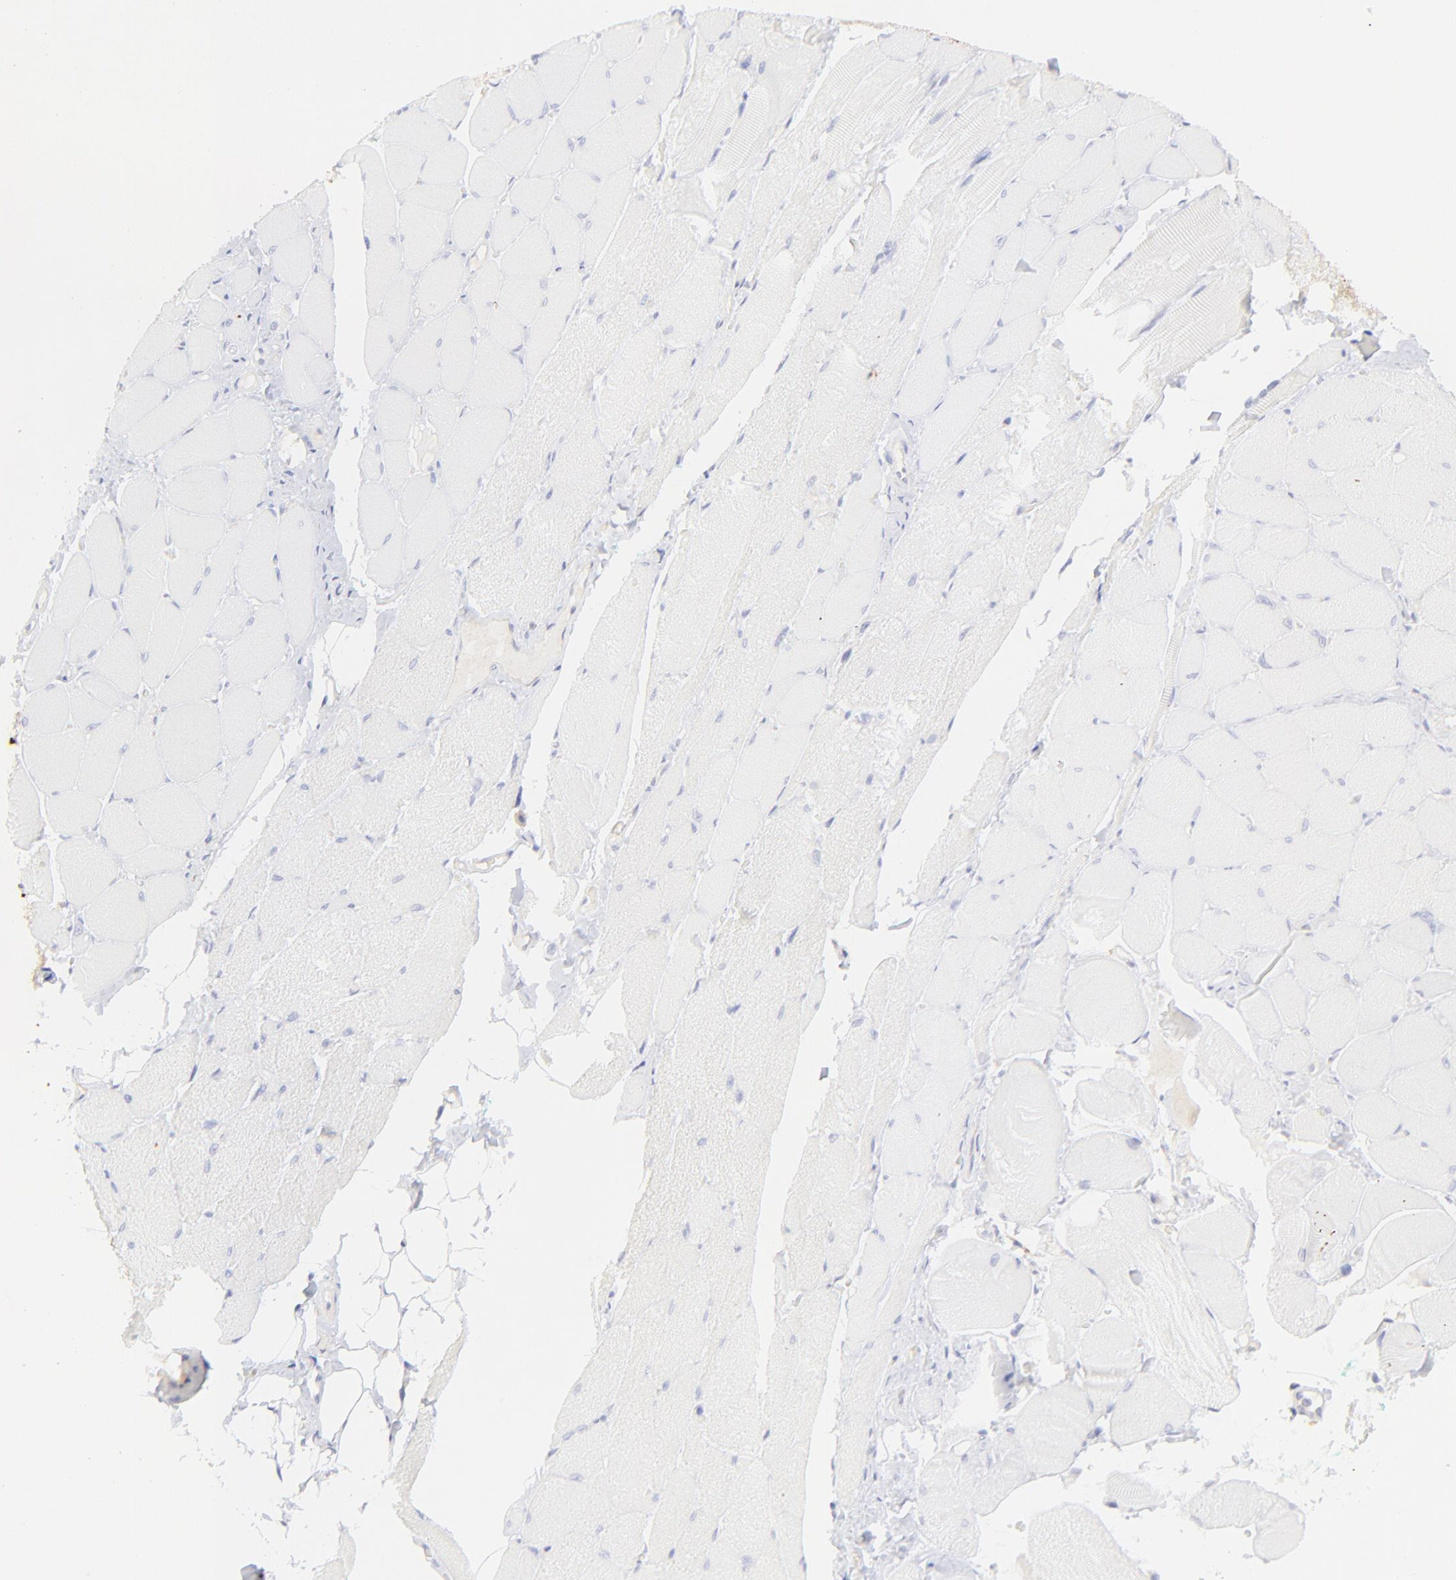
{"staining": {"intensity": "negative", "quantity": "none", "location": "none"}, "tissue": "skeletal muscle", "cell_type": "Myocytes", "image_type": "normal", "snomed": [{"axis": "morphology", "description": "Normal tissue, NOS"}, {"axis": "topography", "description": "Skeletal muscle"}, {"axis": "topography", "description": "Peripheral nerve tissue"}], "caption": "Immunohistochemistry image of benign skeletal muscle: skeletal muscle stained with DAB (3,3'-diaminobenzidine) demonstrates no significant protein staining in myocytes. (Stains: DAB (3,3'-diaminobenzidine) immunohistochemistry (IHC) with hematoxylin counter stain, Microscopy: brightfield microscopy at high magnification).", "gene": "LHFPL1", "patient": {"sex": "female", "age": 84}}